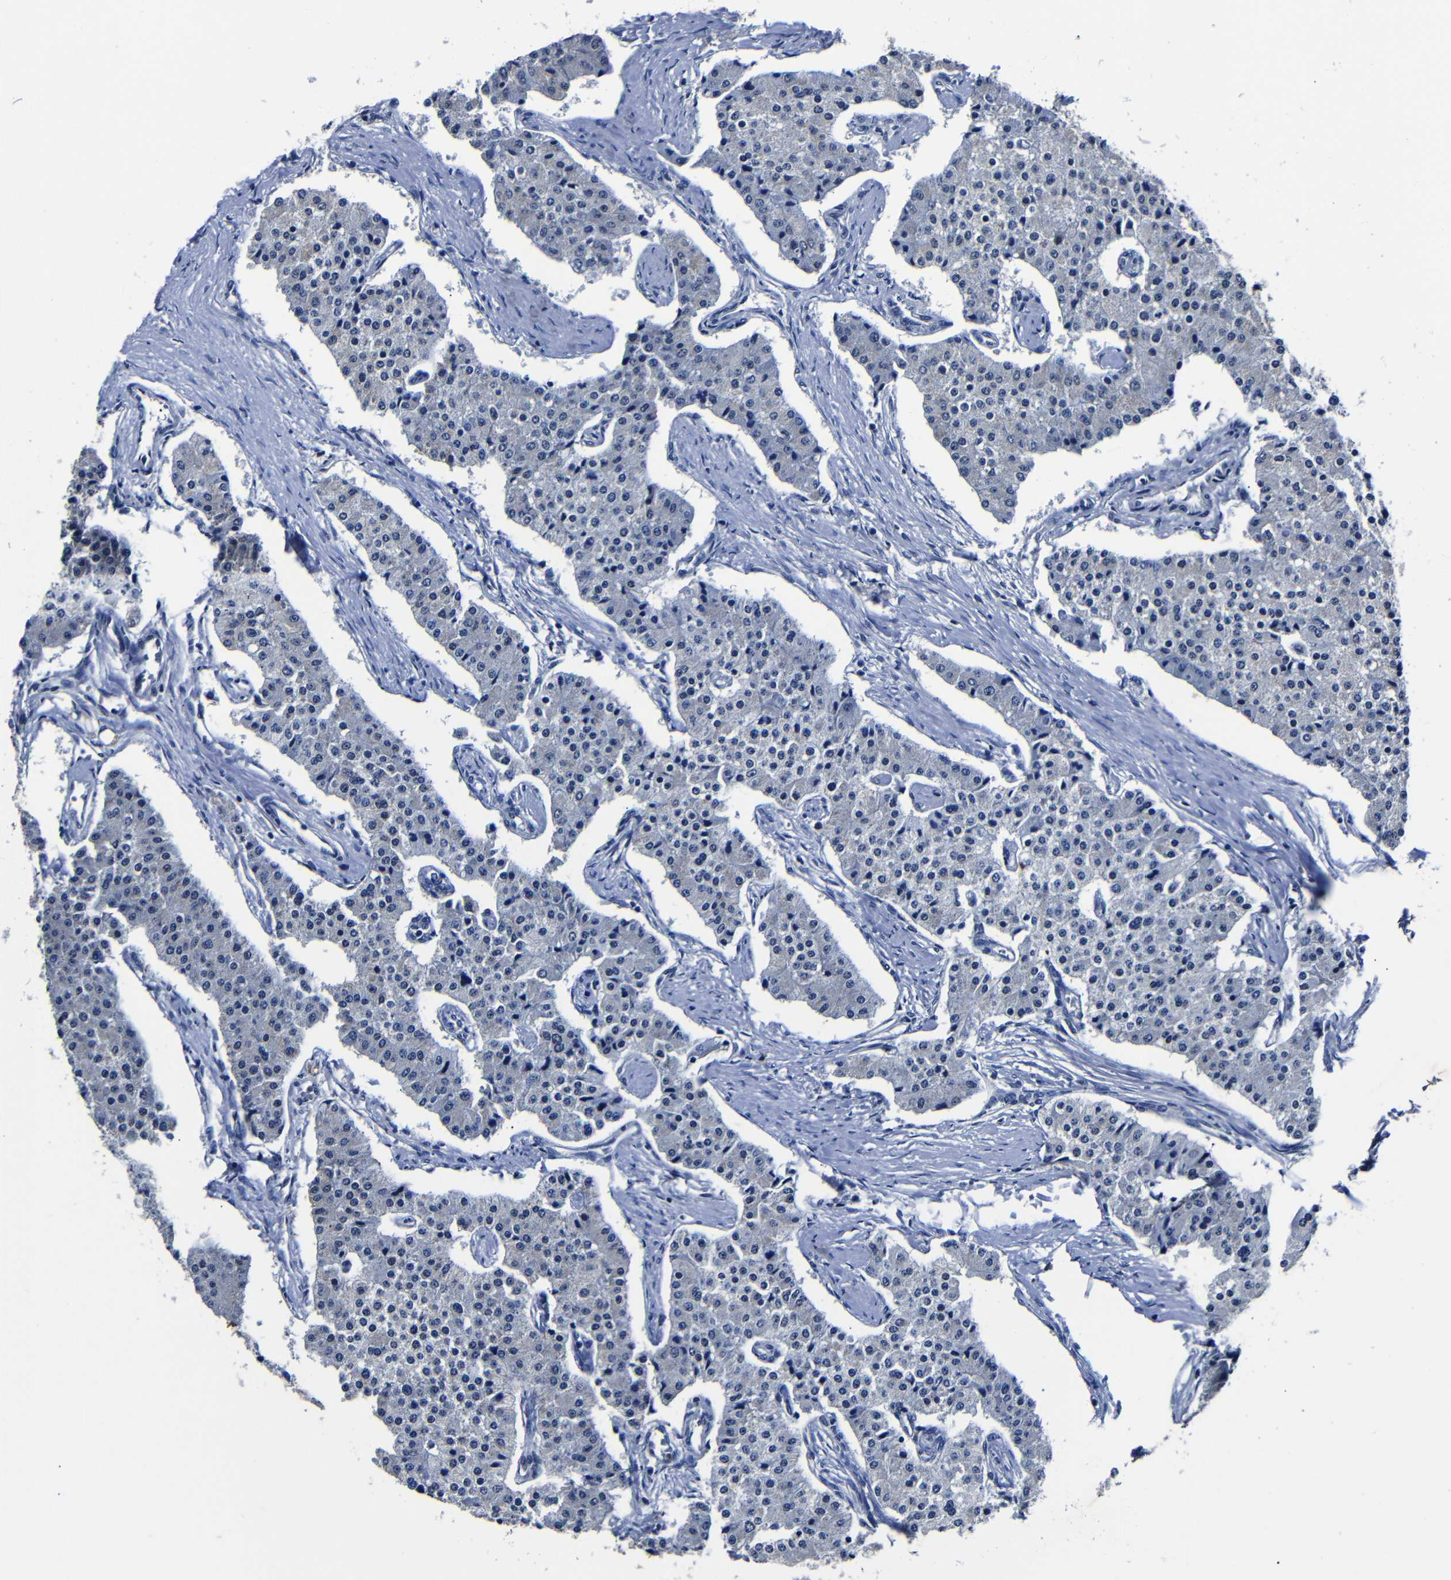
{"staining": {"intensity": "negative", "quantity": "none", "location": "none"}, "tissue": "carcinoid", "cell_type": "Tumor cells", "image_type": "cancer", "snomed": [{"axis": "morphology", "description": "Carcinoid, malignant, NOS"}, {"axis": "topography", "description": "Colon"}], "caption": "Human carcinoid (malignant) stained for a protein using immunohistochemistry reveals no staining in tumor cells.", "gene": "DEPP1", "patient": {"sex": "female", "age": 52}}